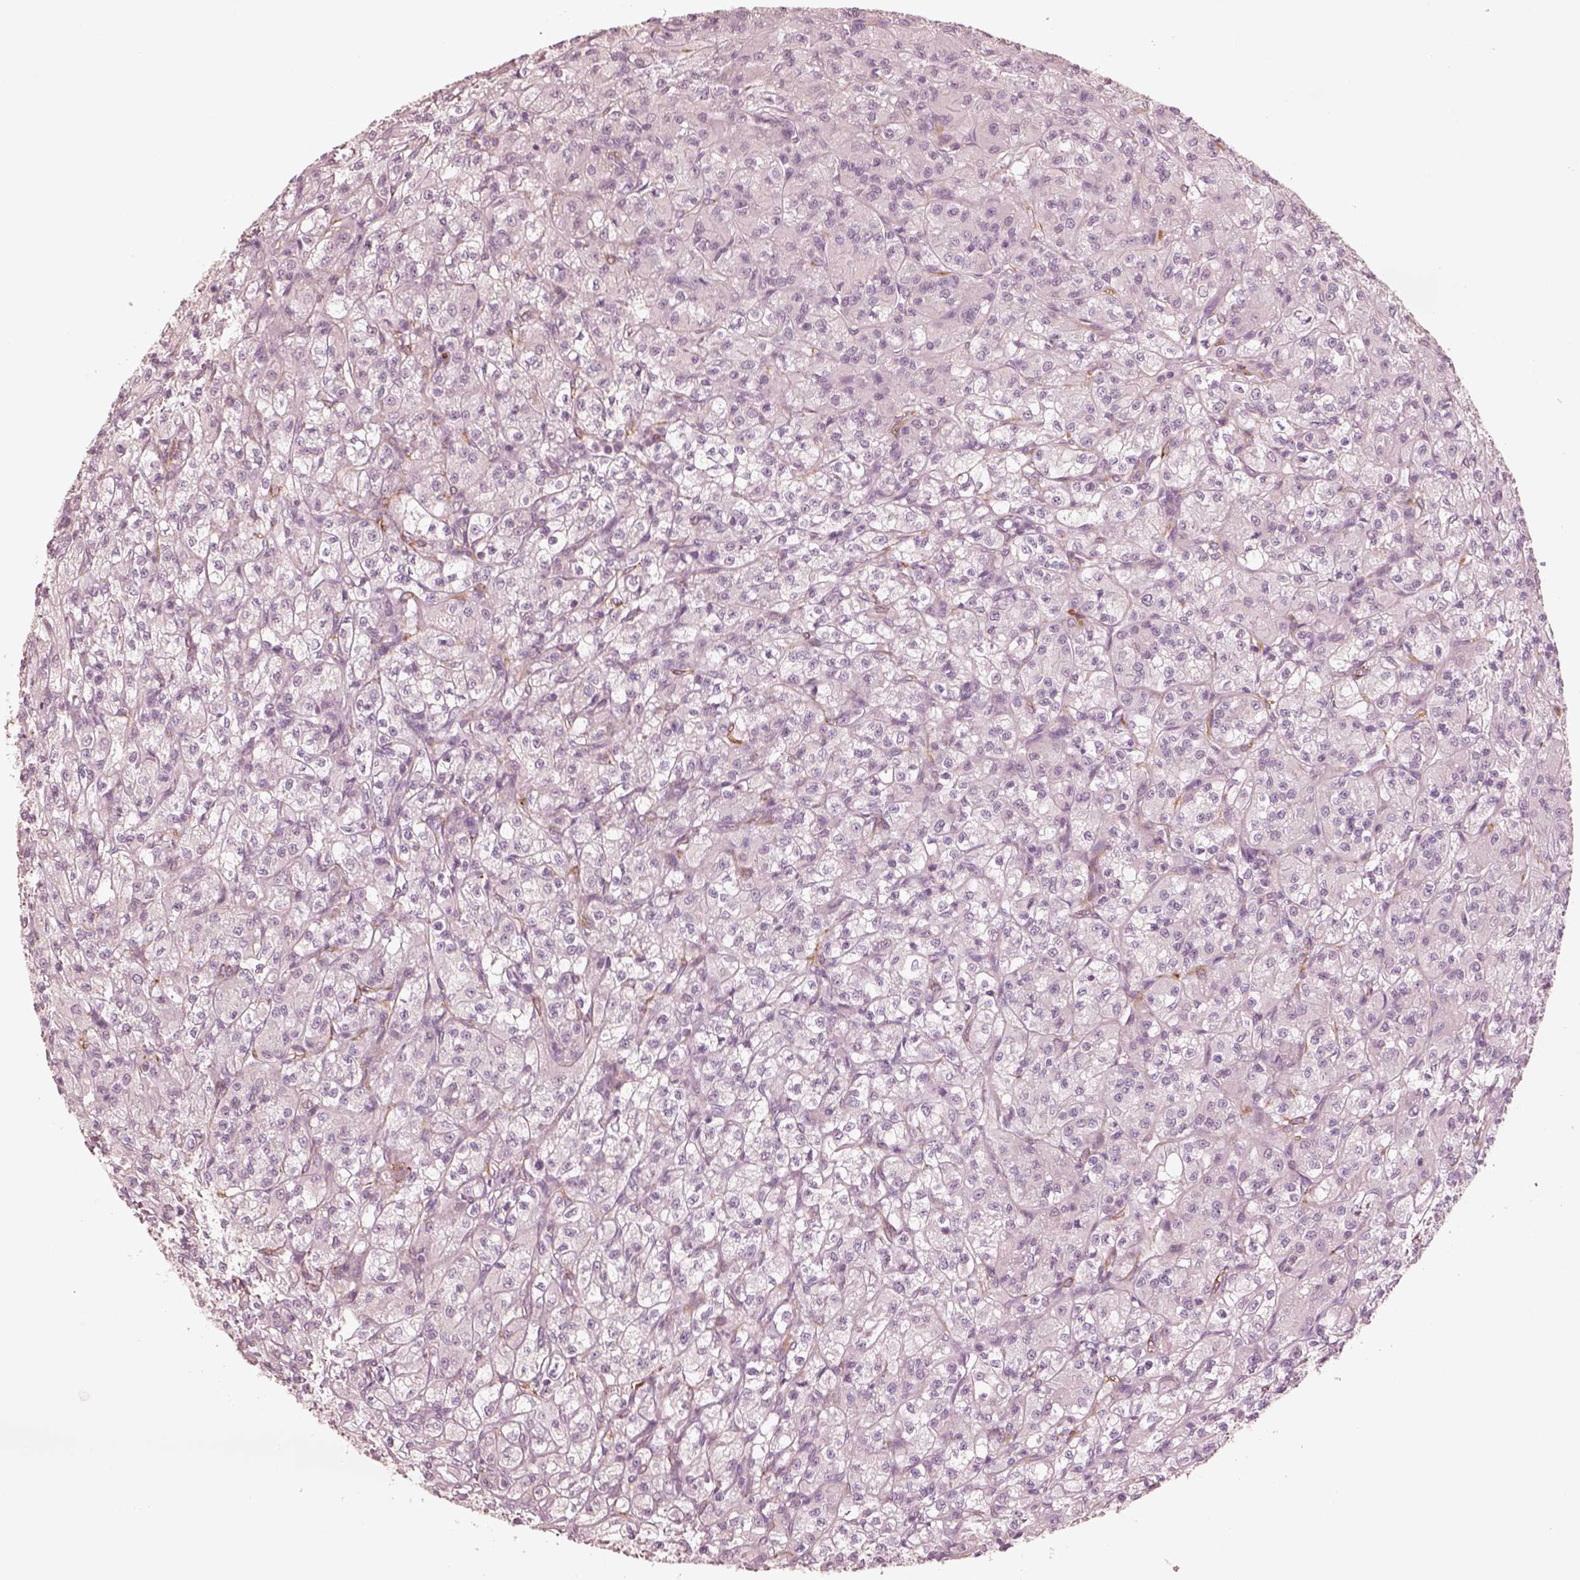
{"staining": {"intensity": "negative", "quantity": "none", "location": "none"}, "tissue": "renal cancer", "cell_type": "Tumor cells", "image_type": "cancer", "snomed": [{"axis": "morphology", "description": "Adenocarcinoma, NOS"}, {"axis": "topography", "description": "Kidney"}], "caption": "Immunohistochemical staining of human renal cancer (adenocarcinoma) exhibits no significant staining in tumor cells.", "gene": "DNAAF9", "patient": {"sex": "female", "age": 70}}